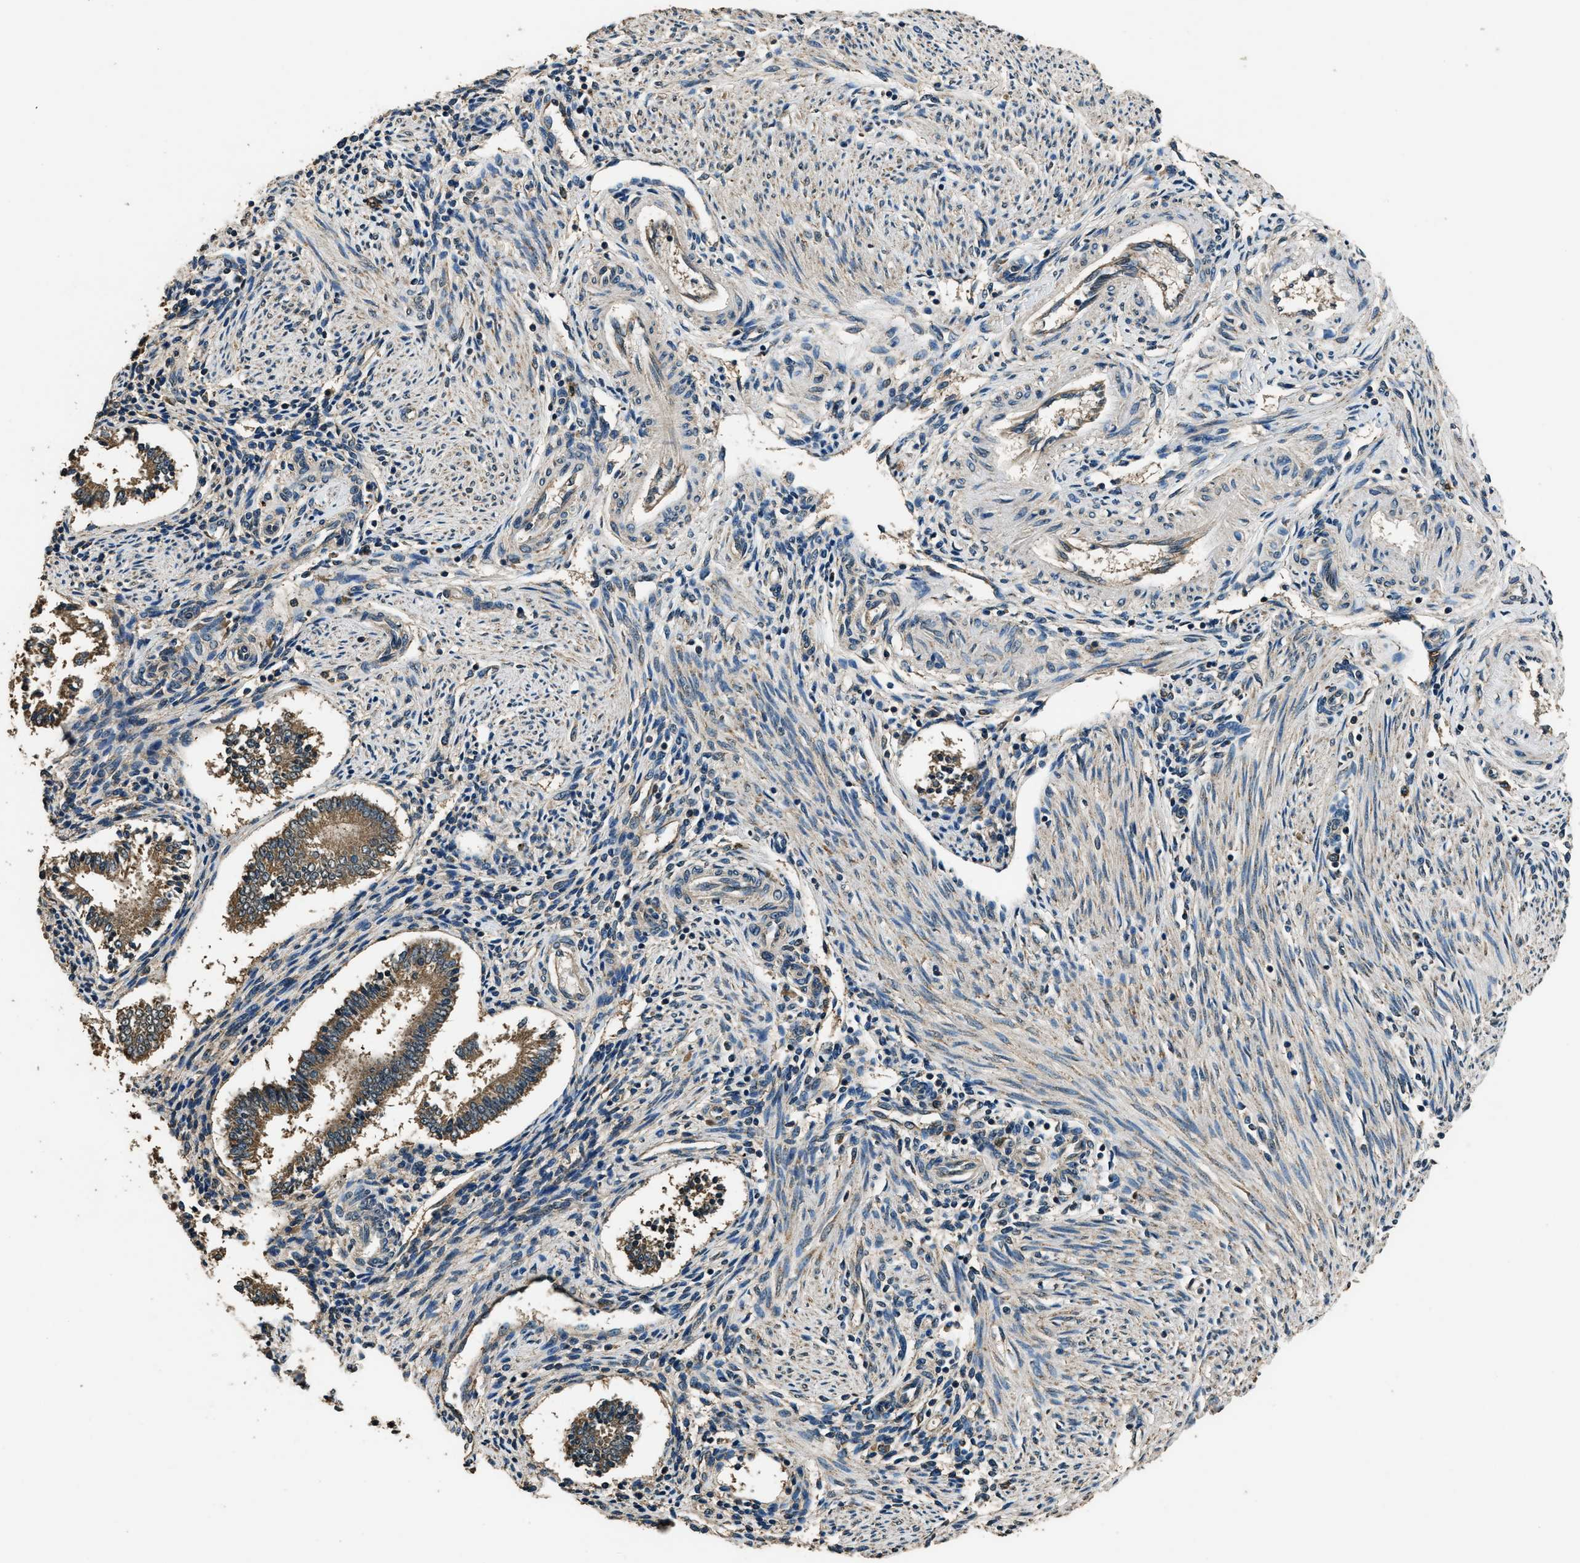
{"staining": {"intensity": "weak", "quantity": "<25%", "location": "cytoplasmic/membranous"}, "tissue": "endometrium", "cell_type": "Cells in endometrial stroma", "image_type": "normal", "snomed": [{"axis": "morphology", "description": "Normal tissue, NOS"}, {"axis": "topography", "description": "Endometrium"}], "caption": "An immunohistochemistry (IHC) histopathology image of benign endometrium is shown. There is no staining in cells in endometrial stroma of endometrium. (Immunohistochemistry, brightfield microscopy, high magnification).", "gene": "SALL3", "patient": {"sex": "female", "age": 42}}